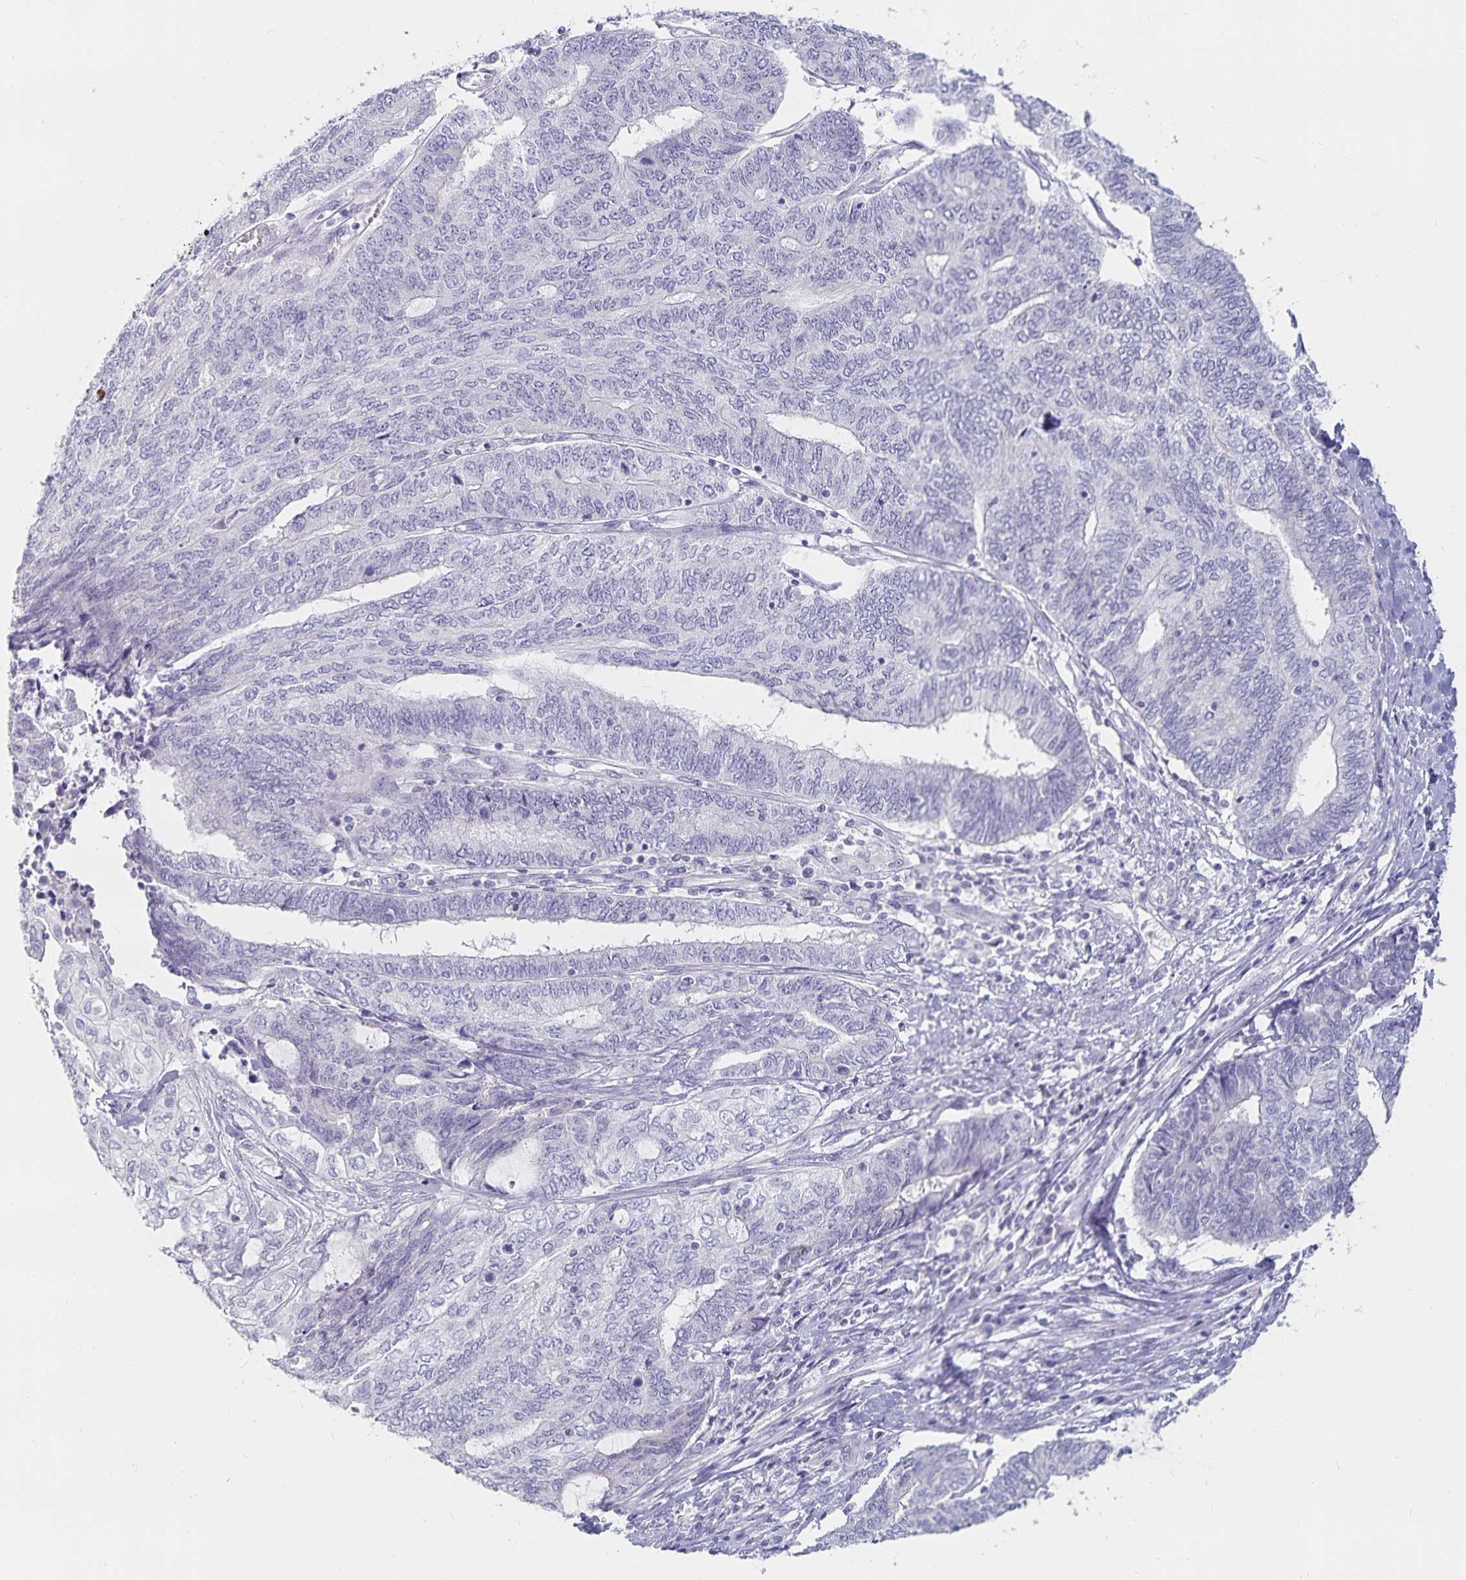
{"staining": {"intensity": "negative", "quantity": "none", "location": "none"}, "tissue": "endometrial cancer", "cell_type": "Tumor cells", "image_type": "cancer", "snomed": [{"axis": "morphology", "description": "Adenocarcinoma, NOS"}, {"axis": "topography", "description": "Uterus"}, {"axis": "topography", "description": "Endometrium"}], "caption": "The micrograph displays no staining of tumor cells in endometrial cancer. (Immunohistochemistry, brightfield microscopy, high magnification).", "gene": "SFTPA1", "patient": {"sex": "female", "age": 70}}